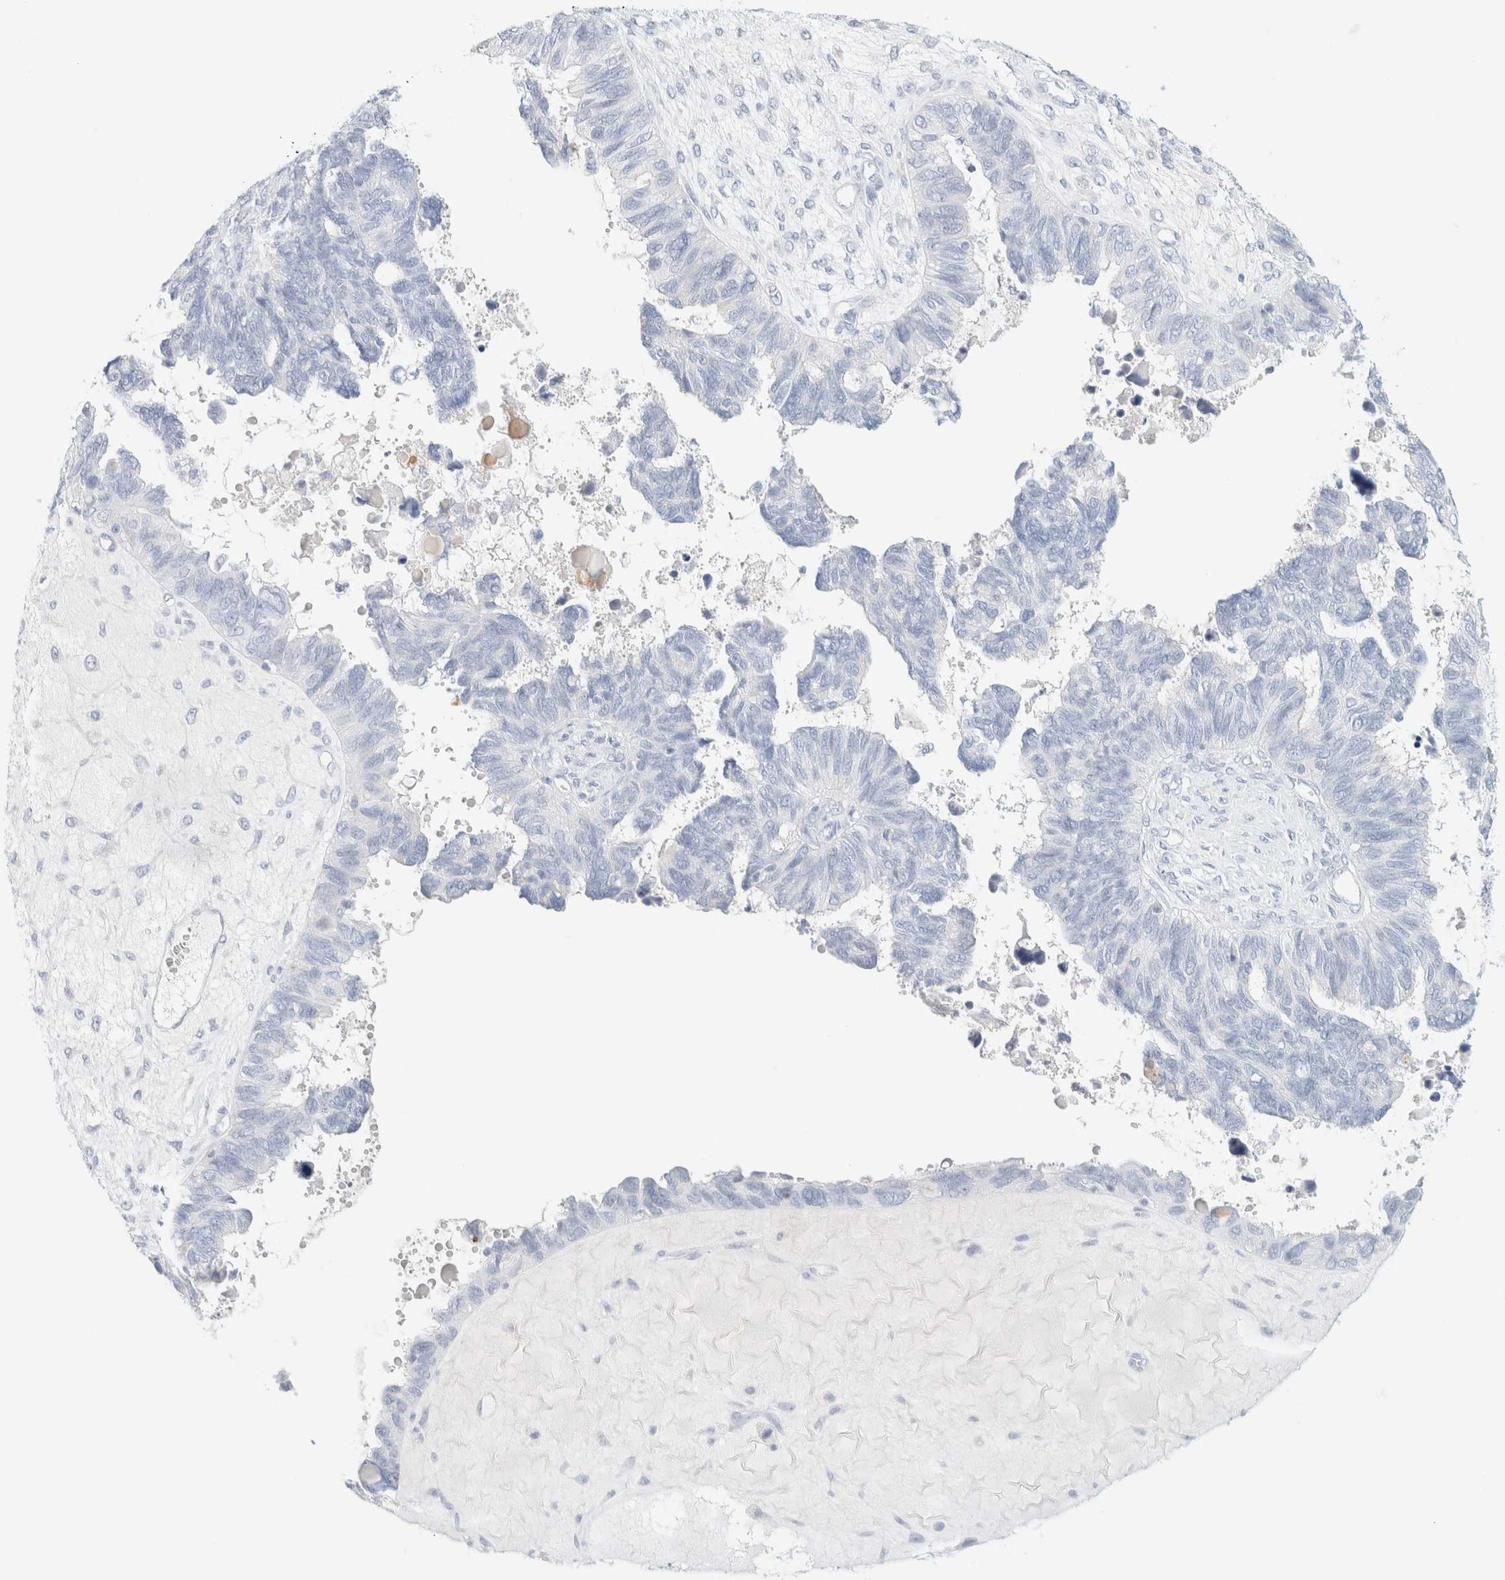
{"staining": {"intensity": "negative", "quantity": "none", "location": "none"}, "tissue": "ovarian cancer", "cell_type": "Tumor cells", "image_type": "cancer", "snomed": [{"axis": "morphology", "description": "Cystadenocarcinoma, serous, NOS"}, {"axis": "topography", "description": "Ovary"}], "caption": "This is a photomicrograph of immunohistochemistry (IHC) staining of ovarian cancer (serous cystadenocarcinoma), which shows no expression in tumor cells. (Immunohistochemistry (ihc), brightfield microscopy, high magnification).", "gene": "HEXD", "patient": {"sex": "female", "age": 79}}